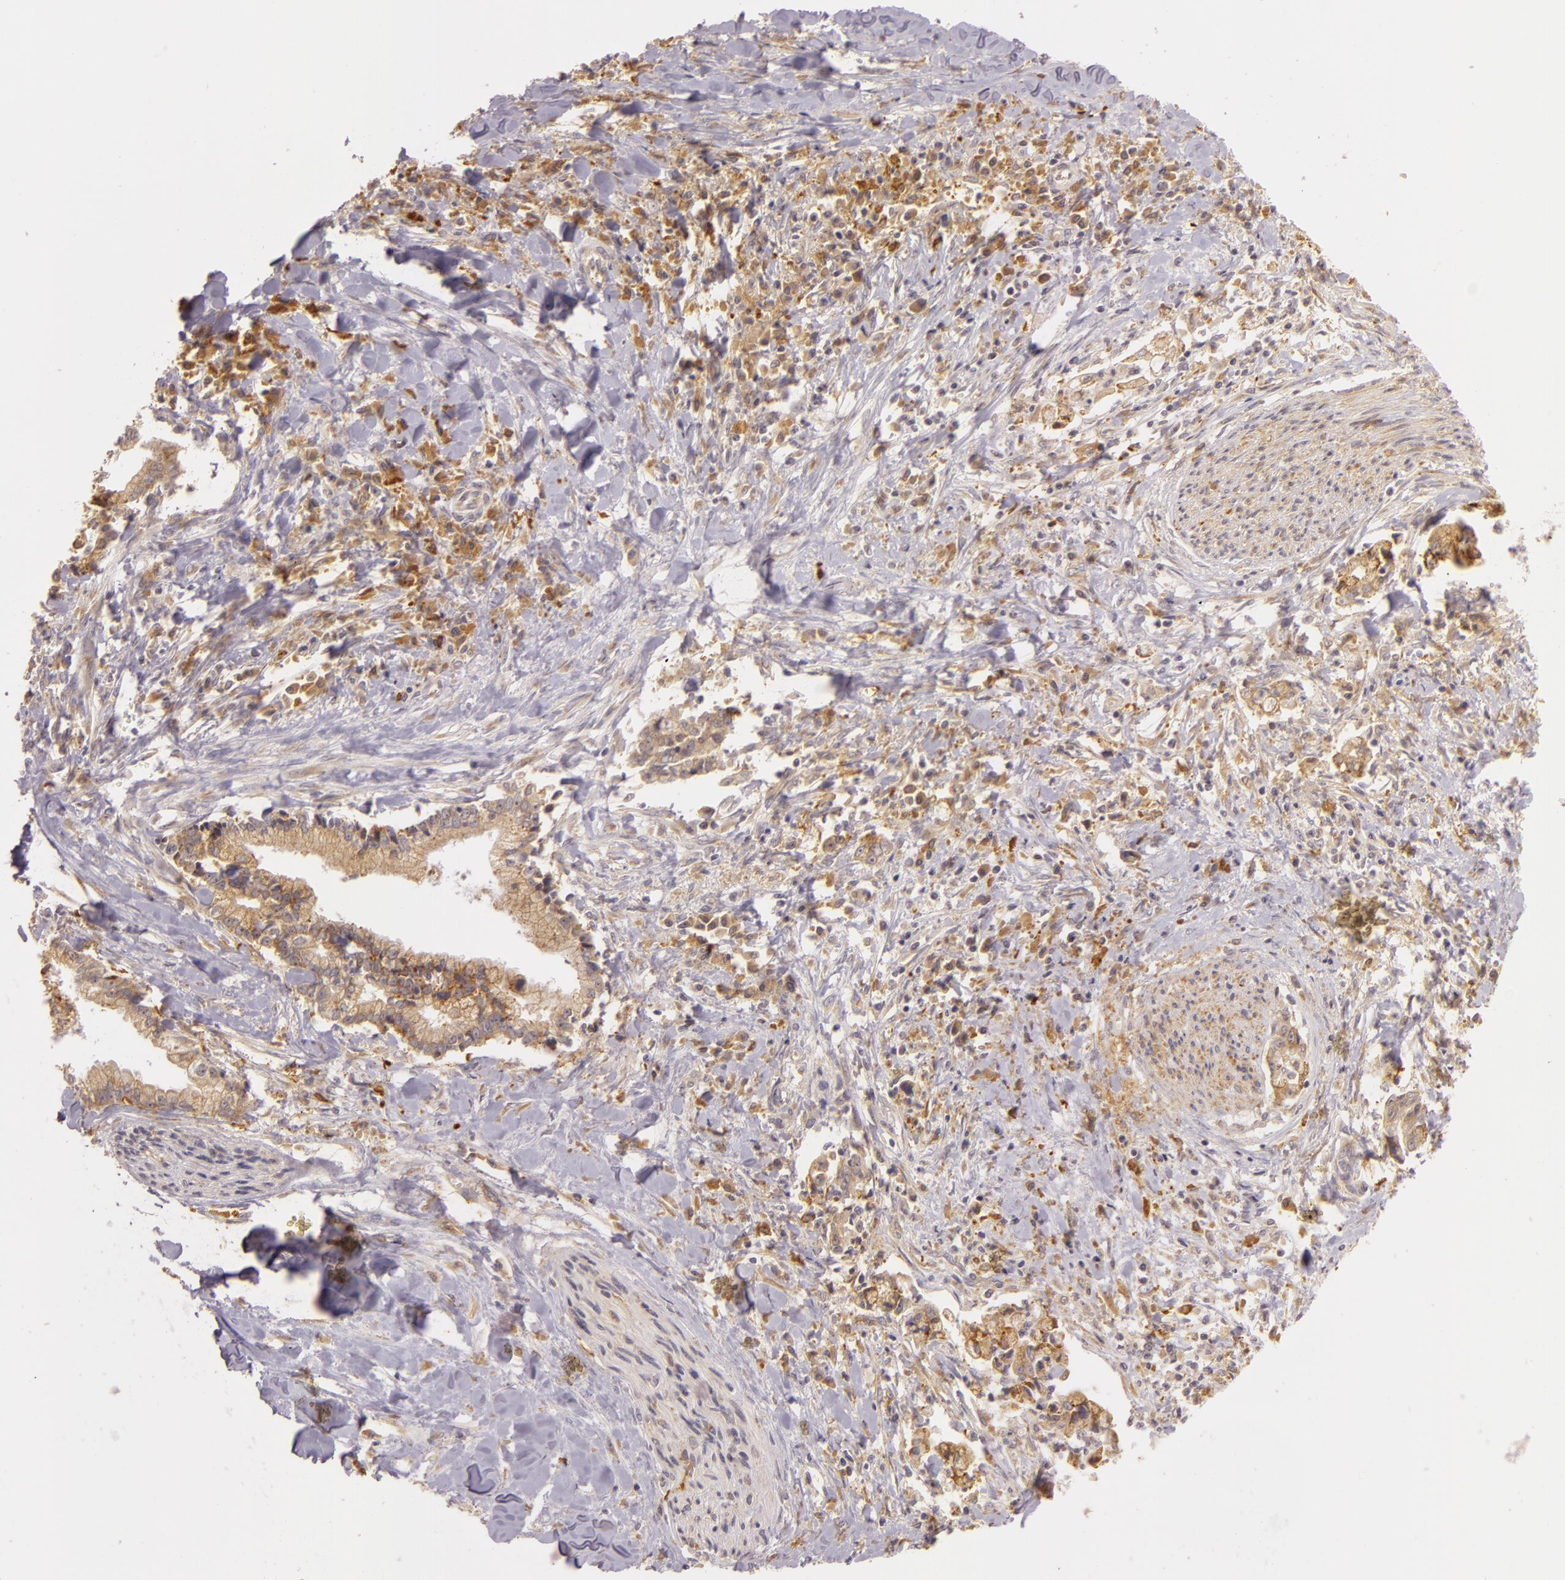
{"staining": {"intensity": "moderate", "quantity": "25%-75%", "location": "cytoplasmic/membranous"}, "tissue": "liver cancer", "cell_type": "Tumor cells", "image_type": "cancer", "snomed": [{"axis": "morphology", "description": "Cholangiocarcinoma"}, {"axis": "topography", "description": "Liver"}], "caption": "Immunohistochemistry image of human liver cancer (cholangiocarcinoma) stained for a protein (brown), which displays medium levels of moderate cytoplasmic/membranous positivity in about 25%-75% of tumor cells.", "gene": "PPP1R3F", "patient": {"sex": "male", "age": 57}}